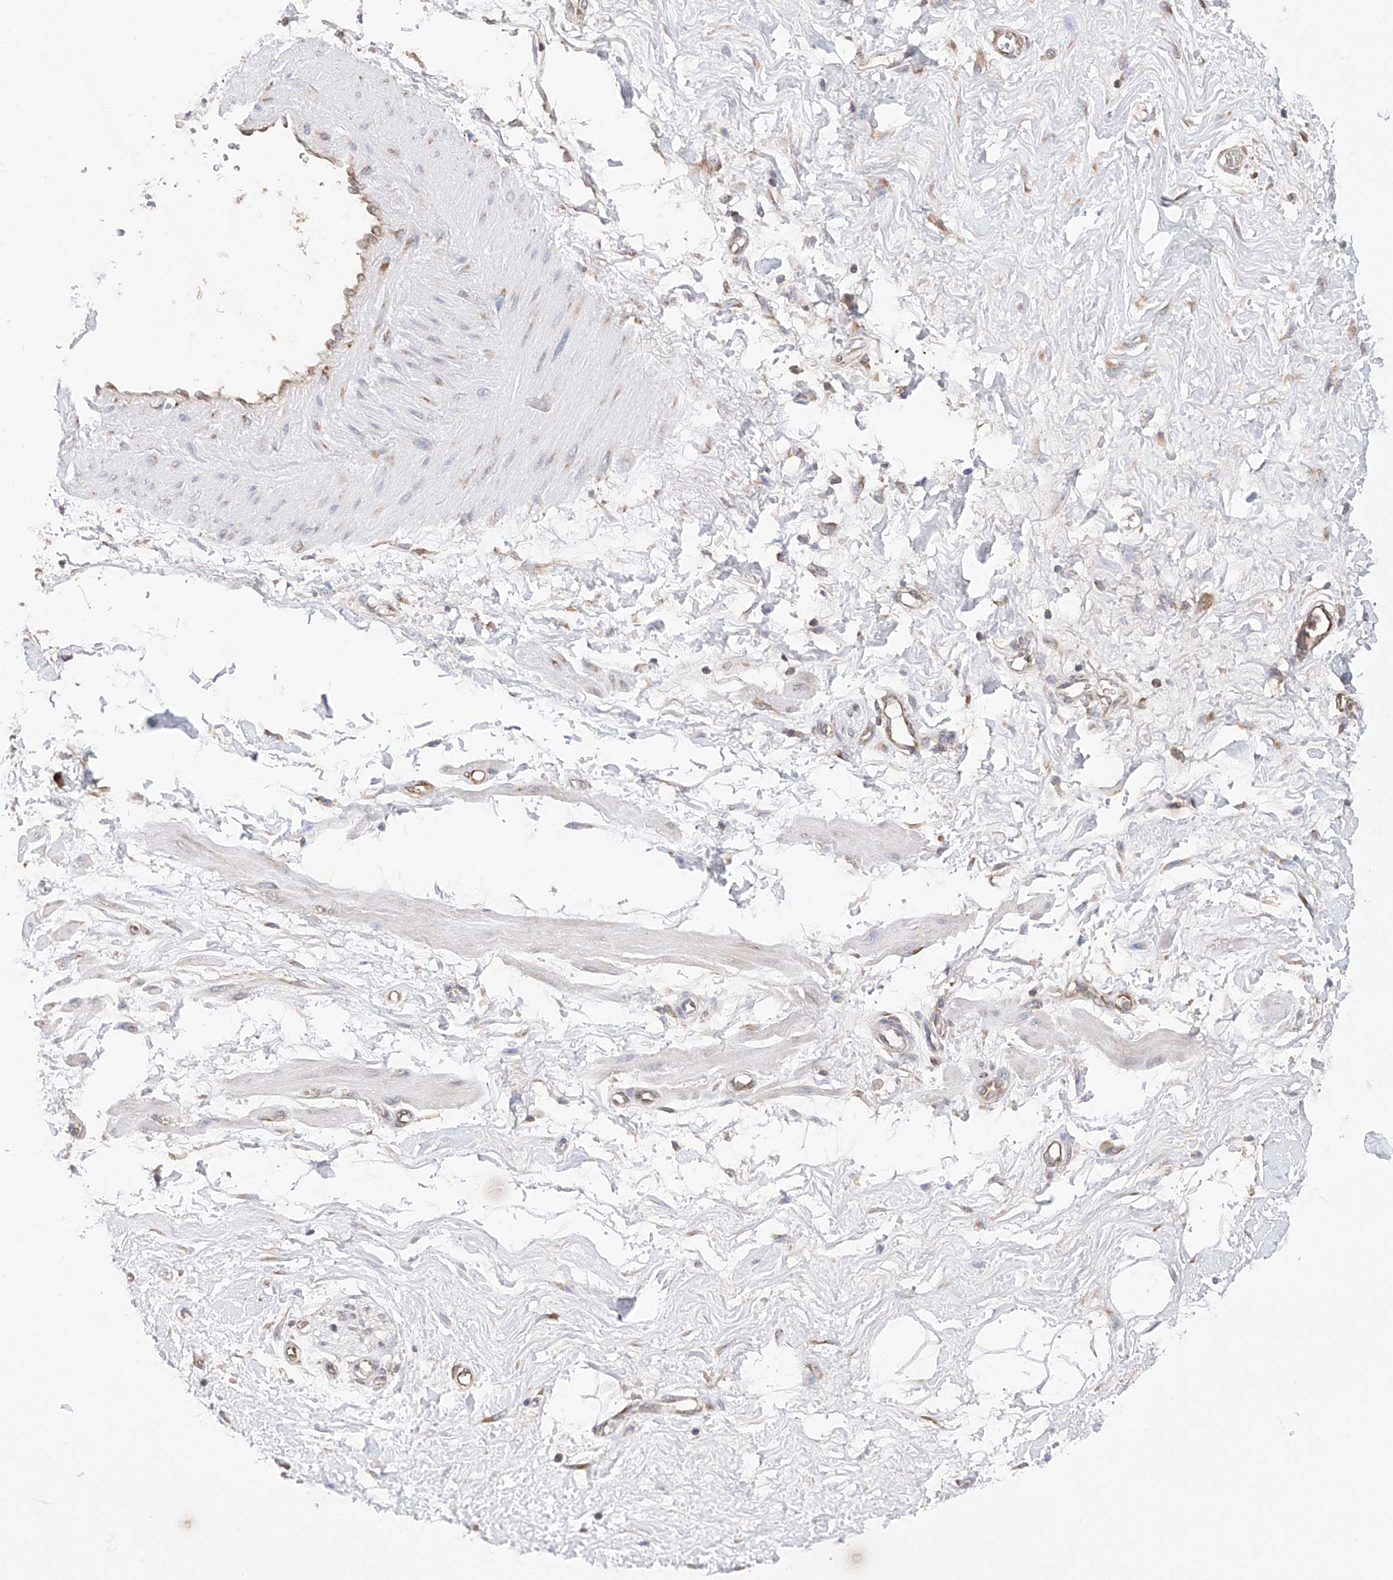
{"staining": {"intensity": "negative", "quantity": "none", "location": "none"}, "tissue": "adipose tissue", "cell_type": "Adipocytes", "image_type": "normal", "snomed": [{"axis": "morphology", "description": "Normal tissue, NOS"}, {"axis": "morphology", "description": "Adenocarcinoma, NOS"}, {"axis": "topography", "description": "Pancreas"}, {"axis": "topography", "description": "Peripheral nerve tissue"}], "caption": "The photomicrograph exhibits no staining of adipocytes in benign adipose tissue.", "gene": "PDIA5", "patient": {"sex": "male", "age": 59}}